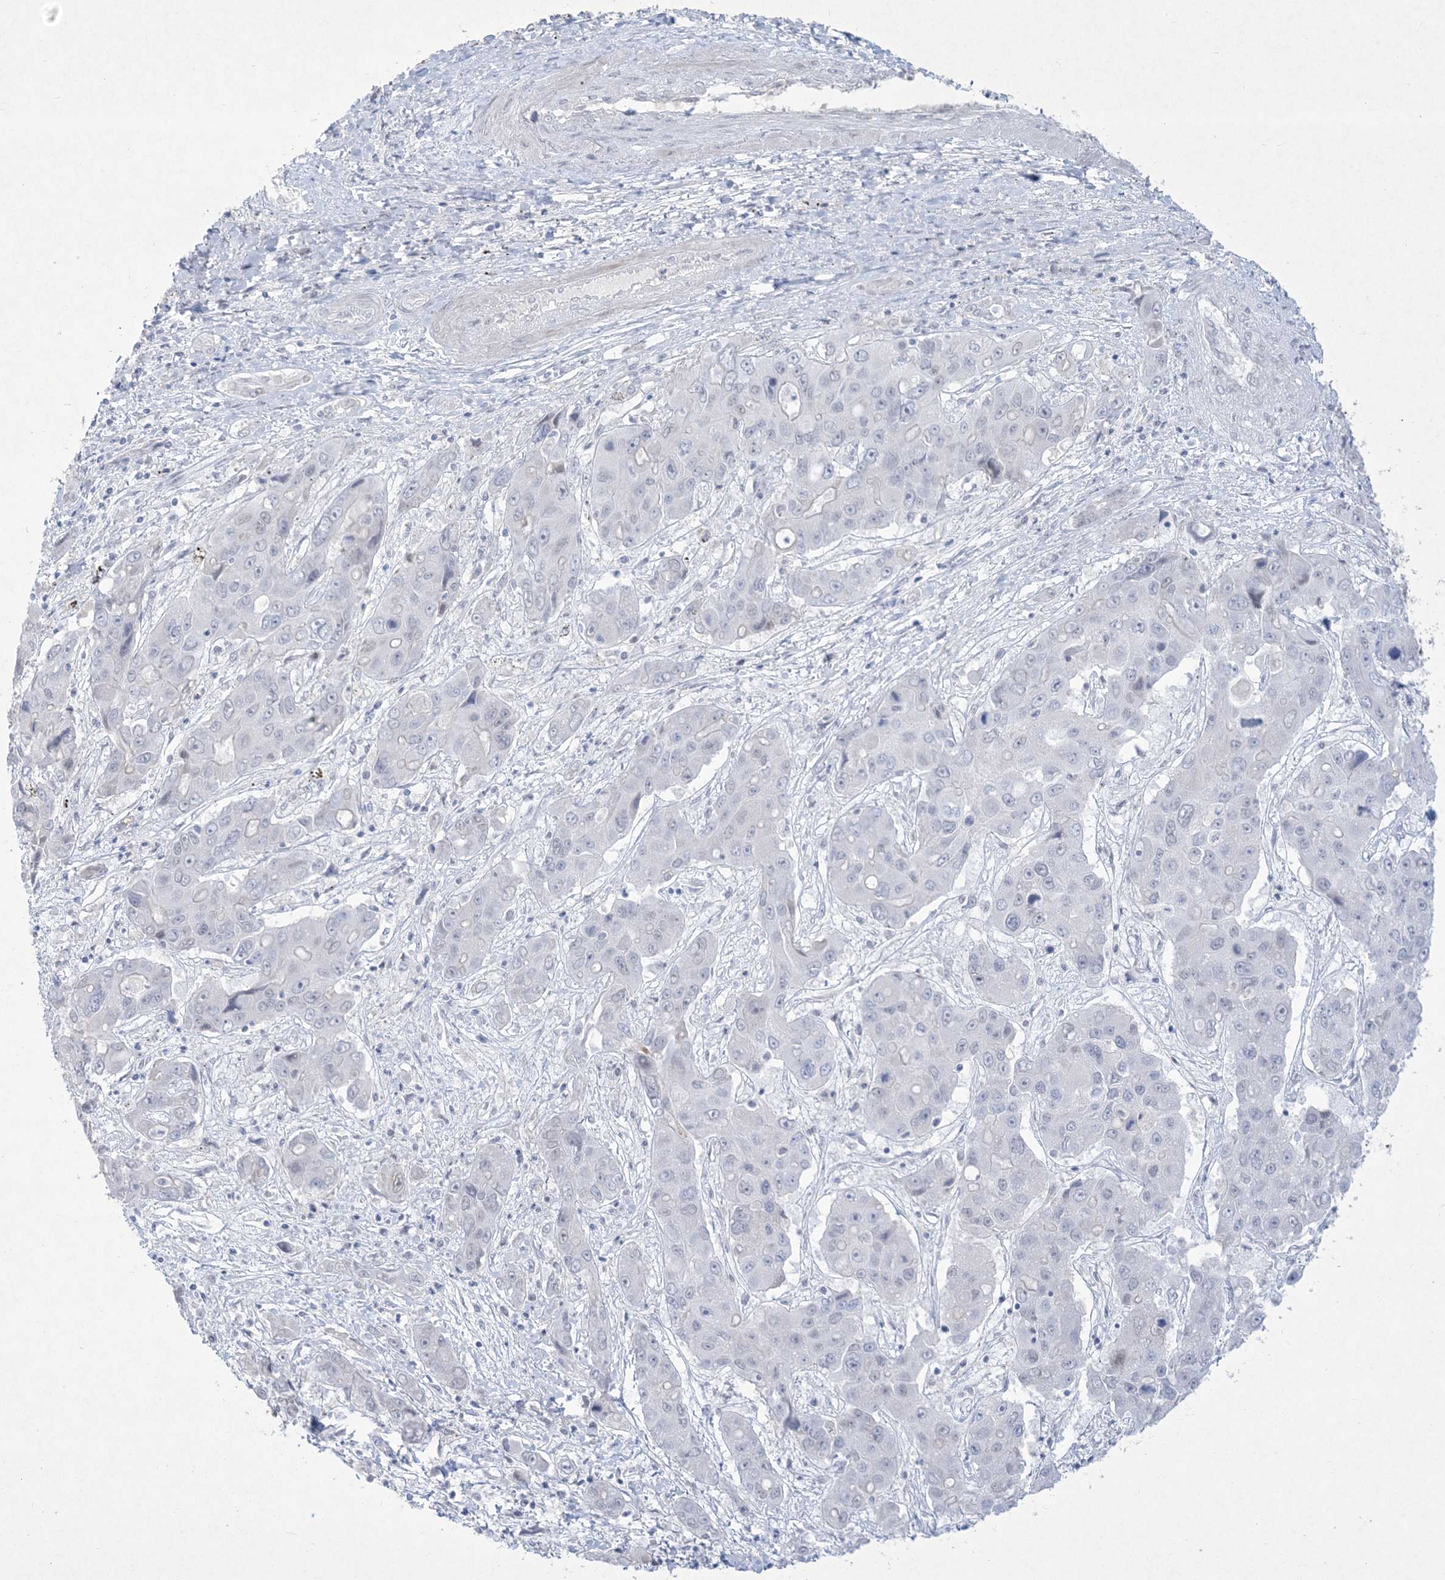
{"staining": {"intensity": "negative", "quantity": "none", "location": "none"}, "tissue": "liver cancer", "cell_type": "Tumor cells", "image_type": "cancer", "snomed": [{"axis": "morphology", "description": "Cholangiocarcinoma"}, {"axis": "topography", "description": "Liver"}], "caption": "Image shows no significant protein positivity in tumor cells of liver cholangiocarcinoma. The staining is performed using DAB (3,3'-diaminobenzidine) brown chromogen with nuclei counter-stained in using hematoxylin.", "gene": "HOMEZ", "patient": {"sex": "male", "age": 67}}